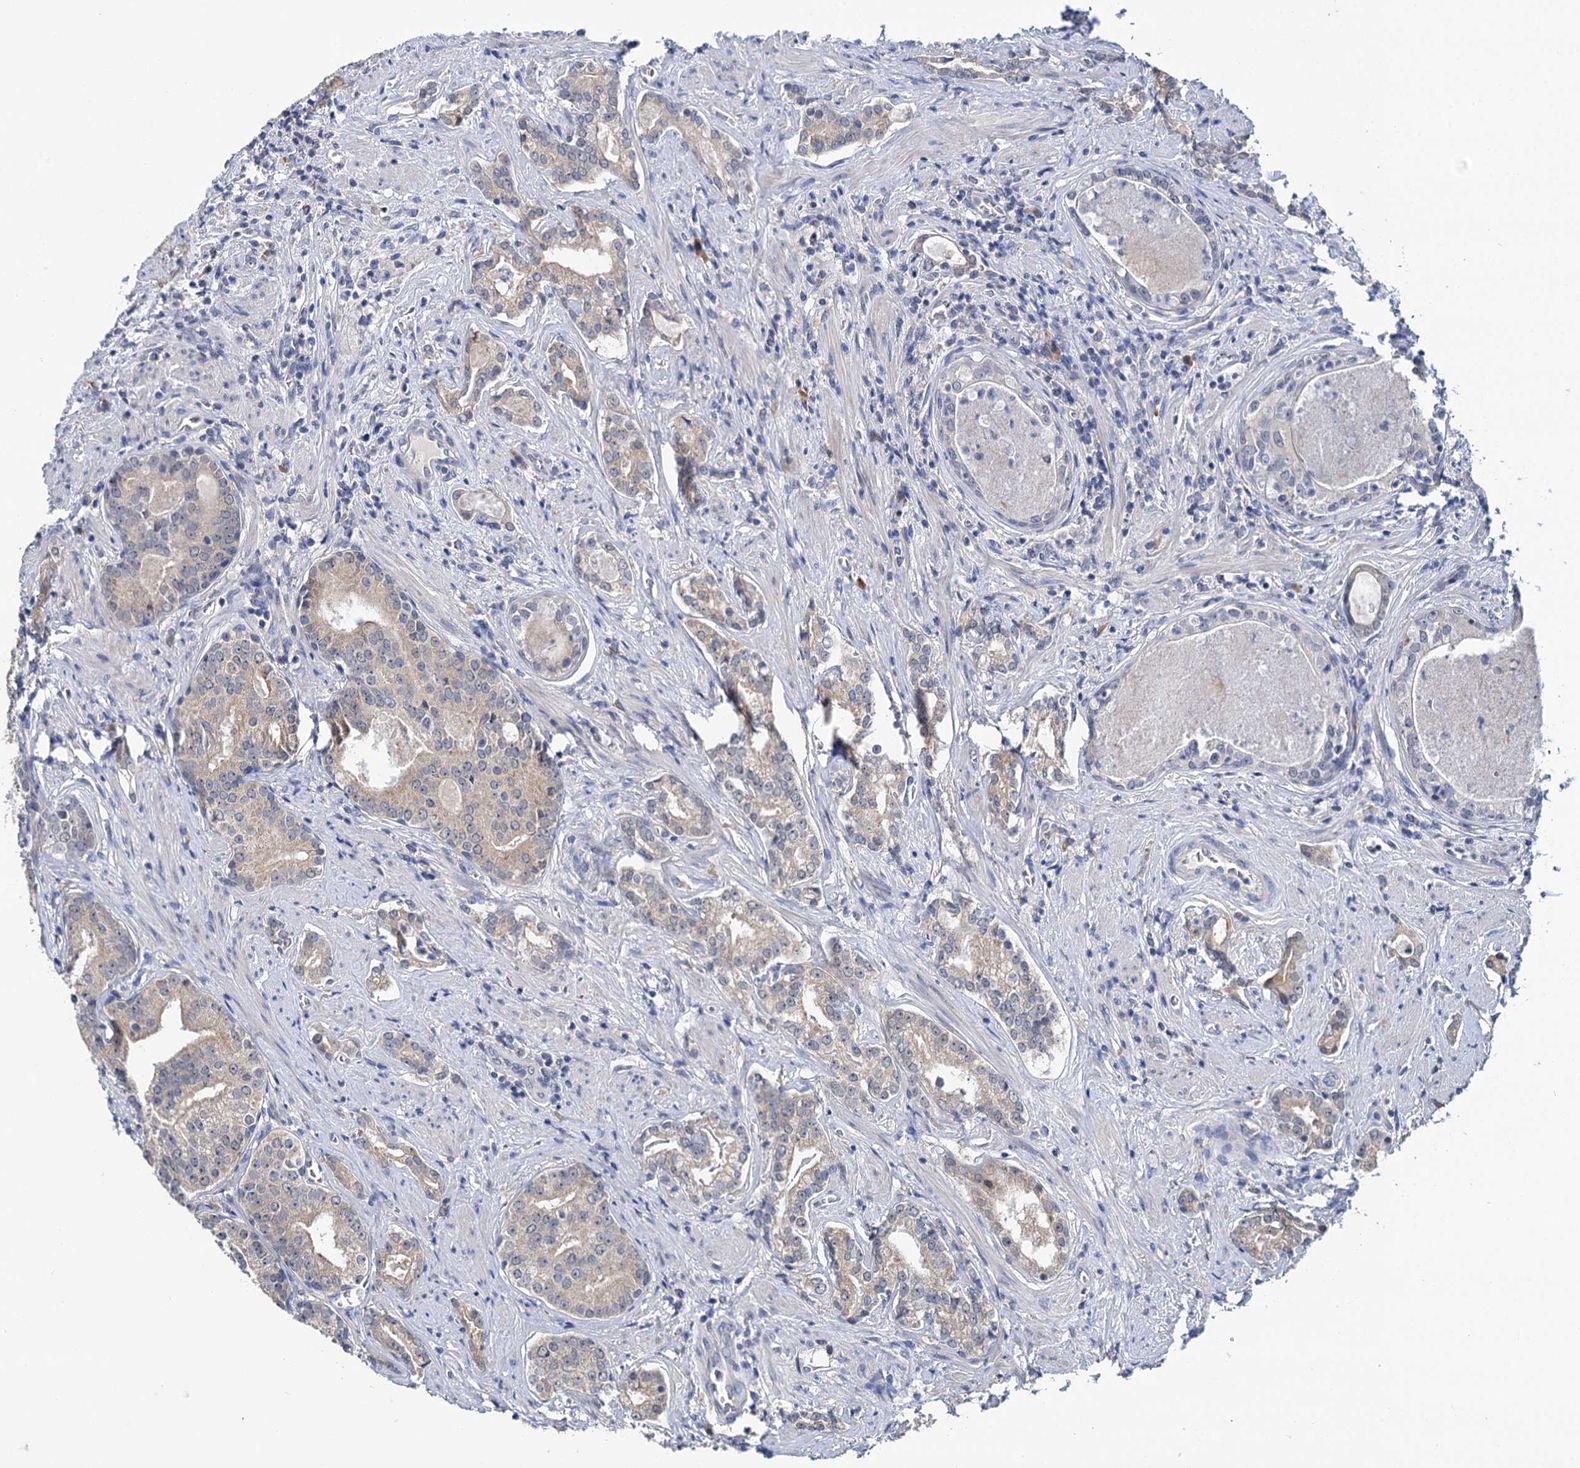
{"staining": {"intensity": "negative", "quantity": "none", "location": "none"}, "tissue": "prostate cancer", "cell_type": "Tumor cells", "image_type": "cancer", "snomed": [{"axis": "morphology", "description": "Adenocarcinoma, High grade"}, {"axis": "topography", "description": "Prostate"}], "caption": "Tumor cells show no significant protein positivity in prostate cancer.", "gene": "ANKRD42", "patient": {"sex": "male", "age": 58}}